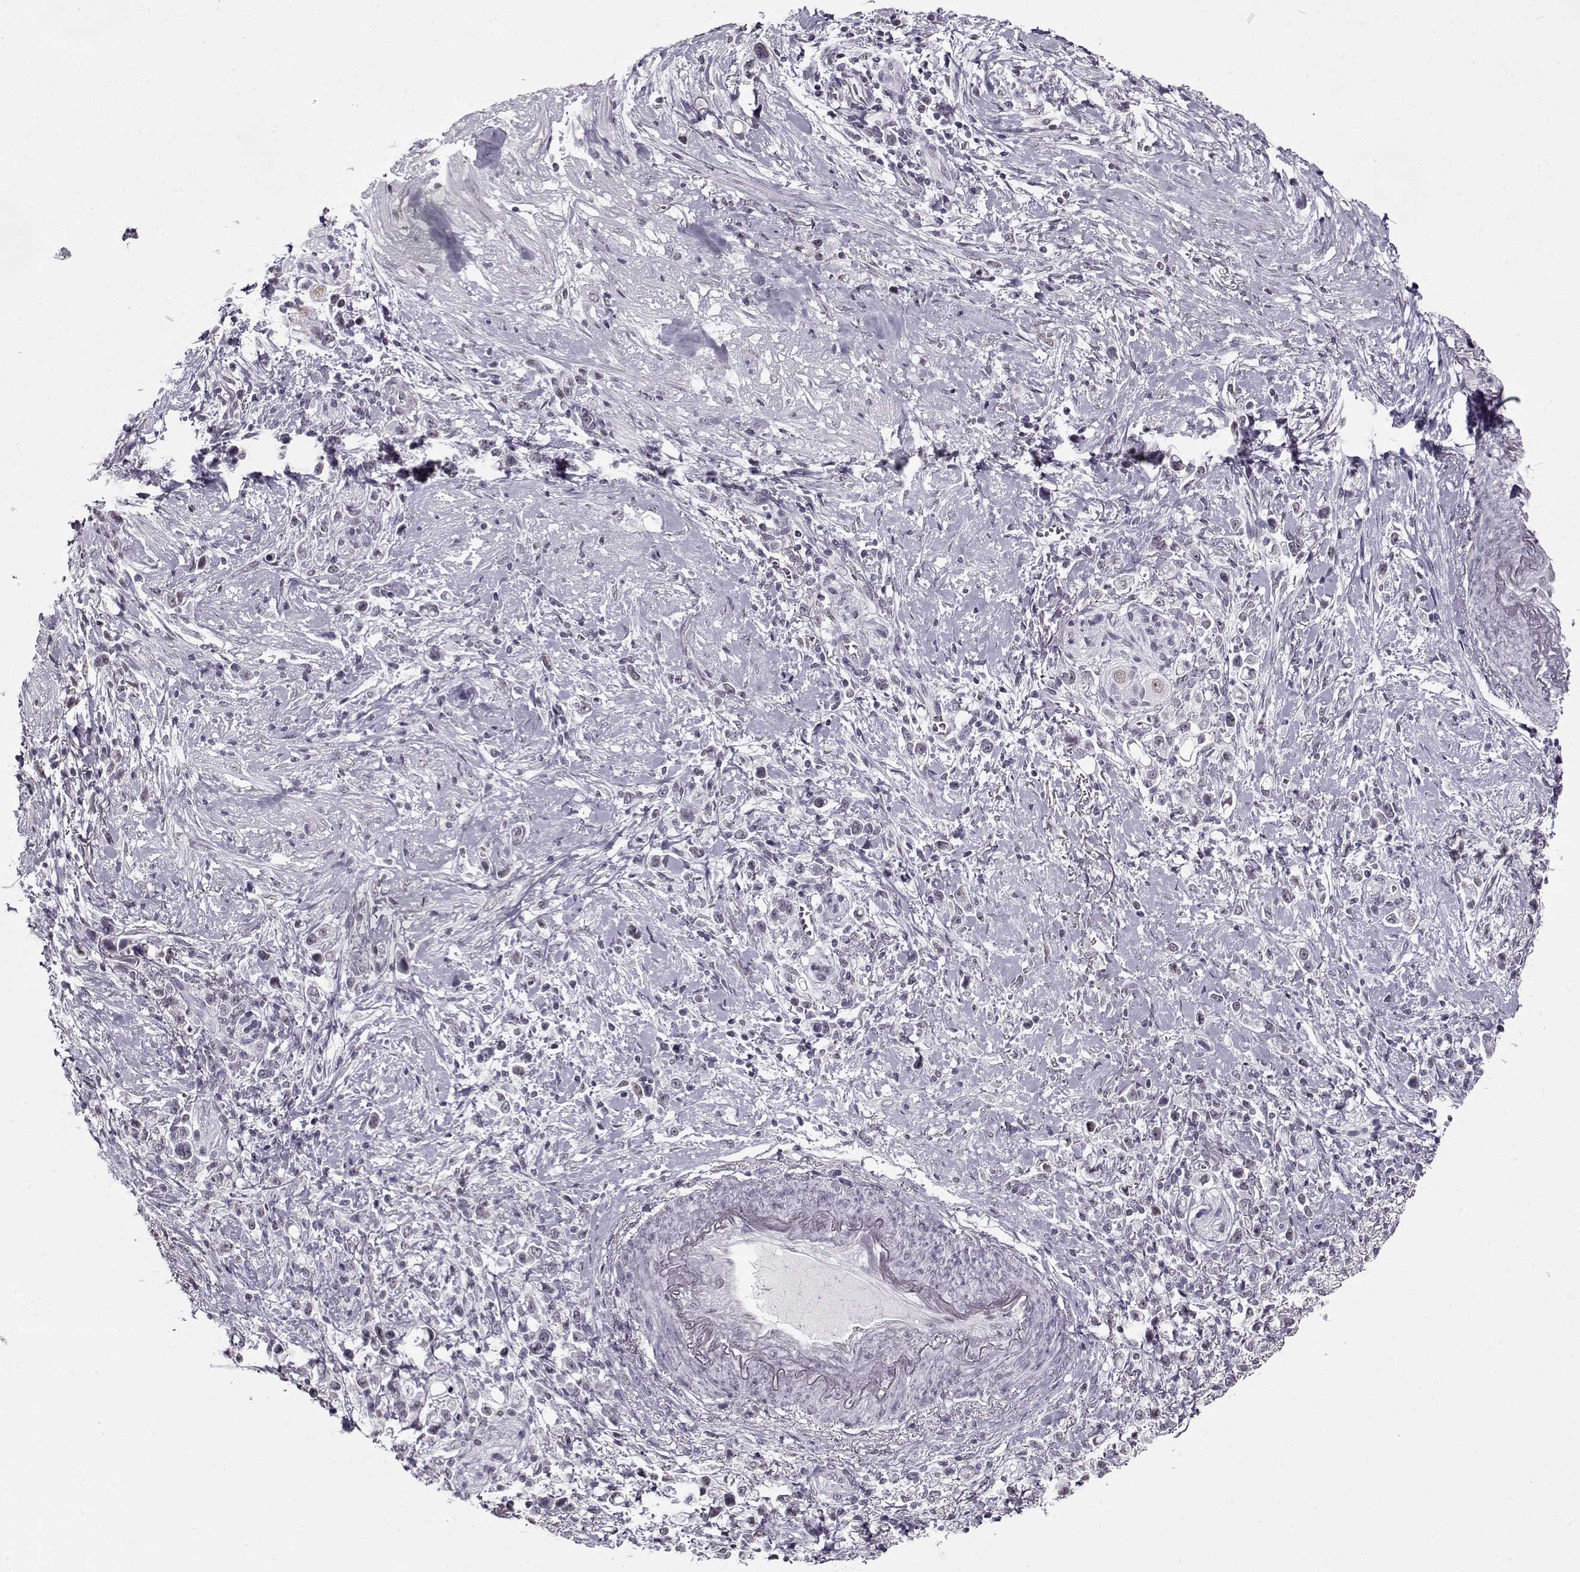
{"staining": {"intensity": "negative", "quantity": "none", "location": "none"}, "tissue": "stomach cancer", "cell_type": "Tumor cells", "image_type": "cancer", "snomed": [{"axis": "morphology", "description": "Adenocarcinoma, NOS"}, {"axis": "topography", "description": "Stomach"}], "caption": "The immunohistochemistry image has no significant staining in tumor cells of stomach cancer (adenocarcinoma) tissue. (DAB (3,3'-diaminobenzidine) immunohistochemistry visualized using brightfield microscopy, high magnification).", "gene": "PRMT8", "patient": {"sex": "male", "age": 63}}